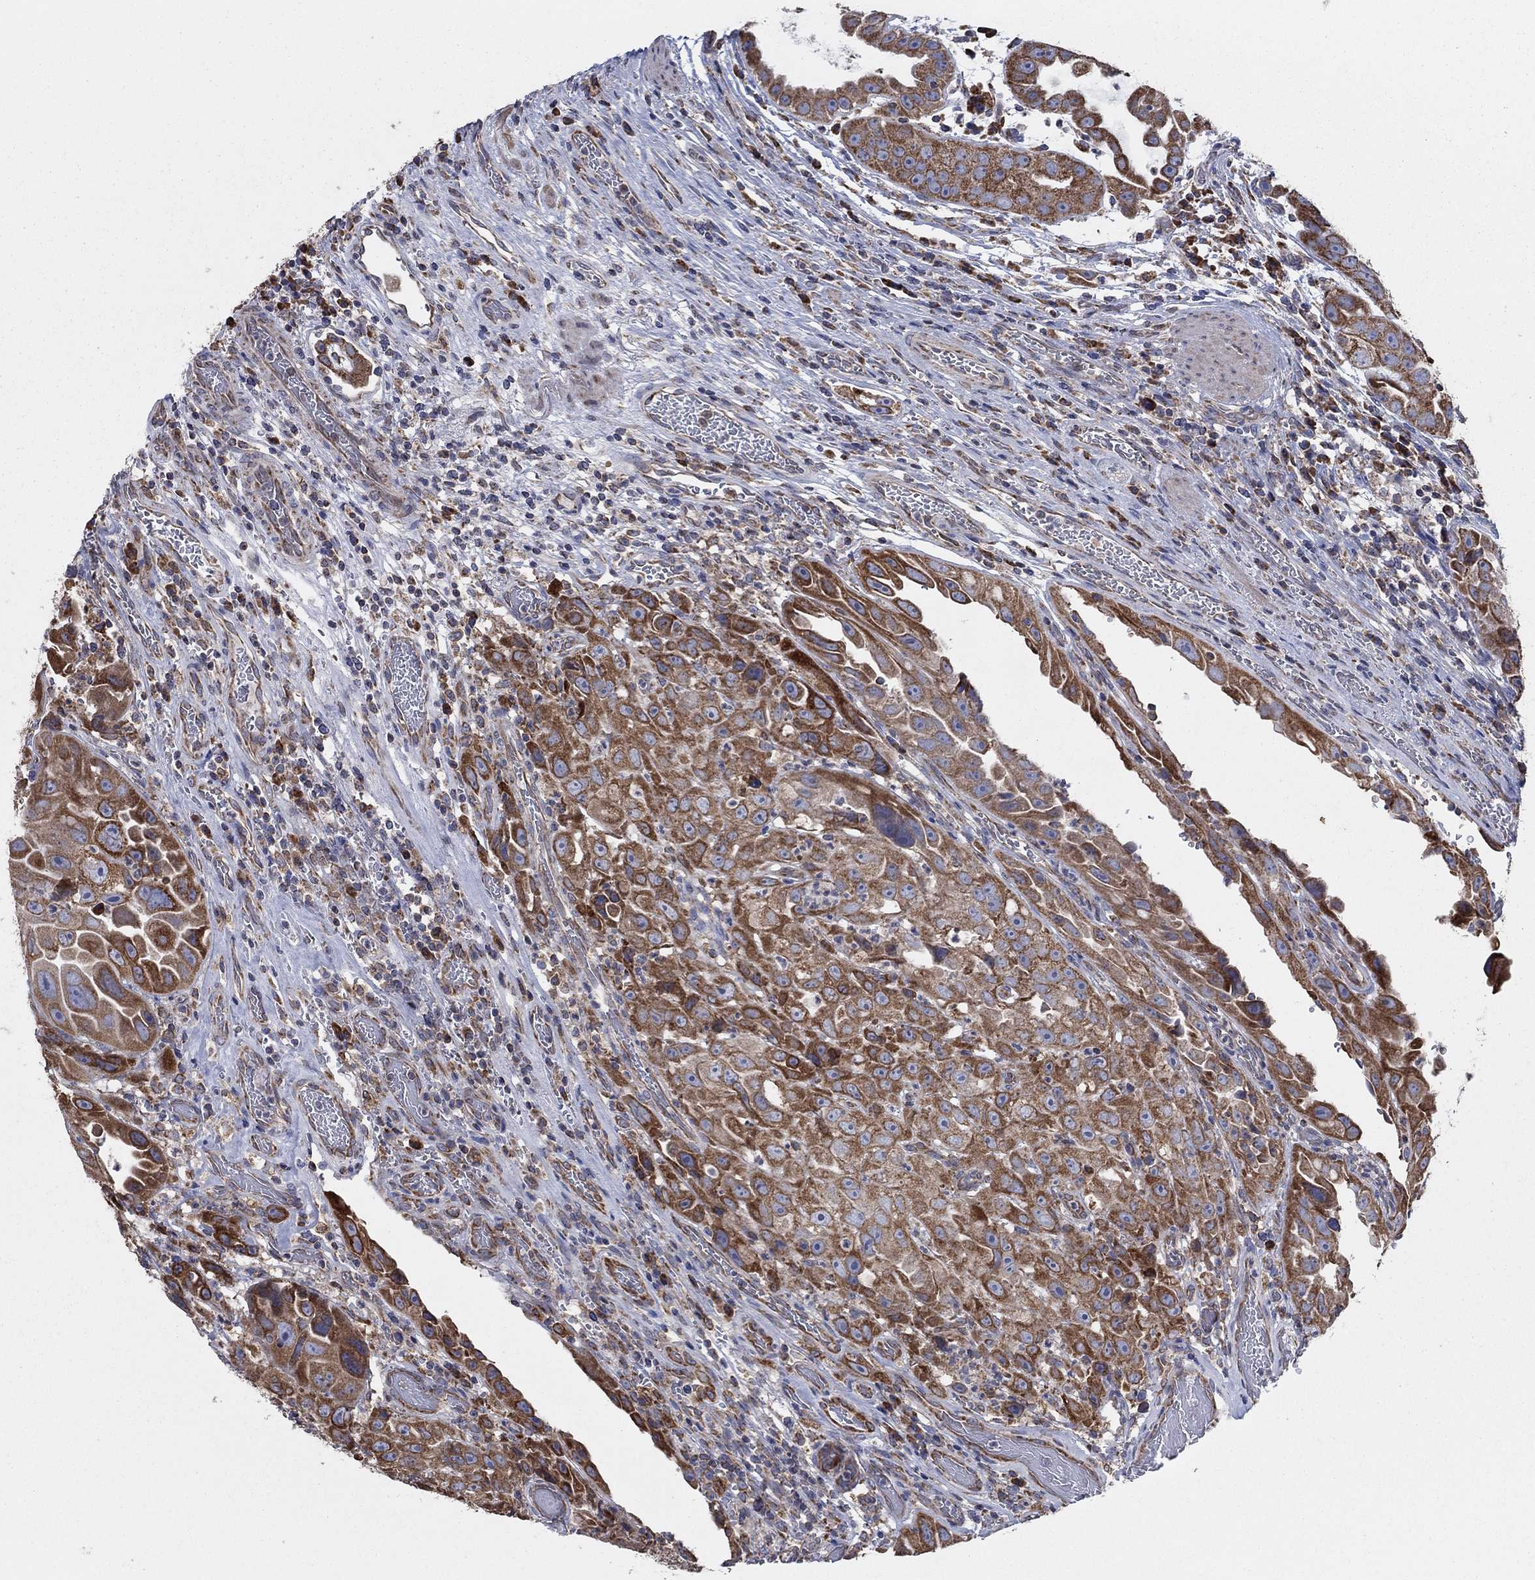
{"staining": {"intensity": "strong", "quantity": ">75%", "location": "cytoplasmic/membranous"}, "tissue": "urothelial cancer", "cell_type": "Tumor cells", "image_type": "cancer", "snomed": [{"axis": "morphology", "description": "Urothelial carcinoma, High grade"}, {"axis": "topography", "description": "Urinary bladder"}], "caption": "This image shows urothelial carcinoma (high-grade) stained with immunohistochemistry to label a protein in brown. The cytoplasmic/membranous of tumor cells show strong positivity for the protein. Nuclei are counter-stained blue.", "gene": "NCEH1", "patient": {"sex": "female", "age": 41}}